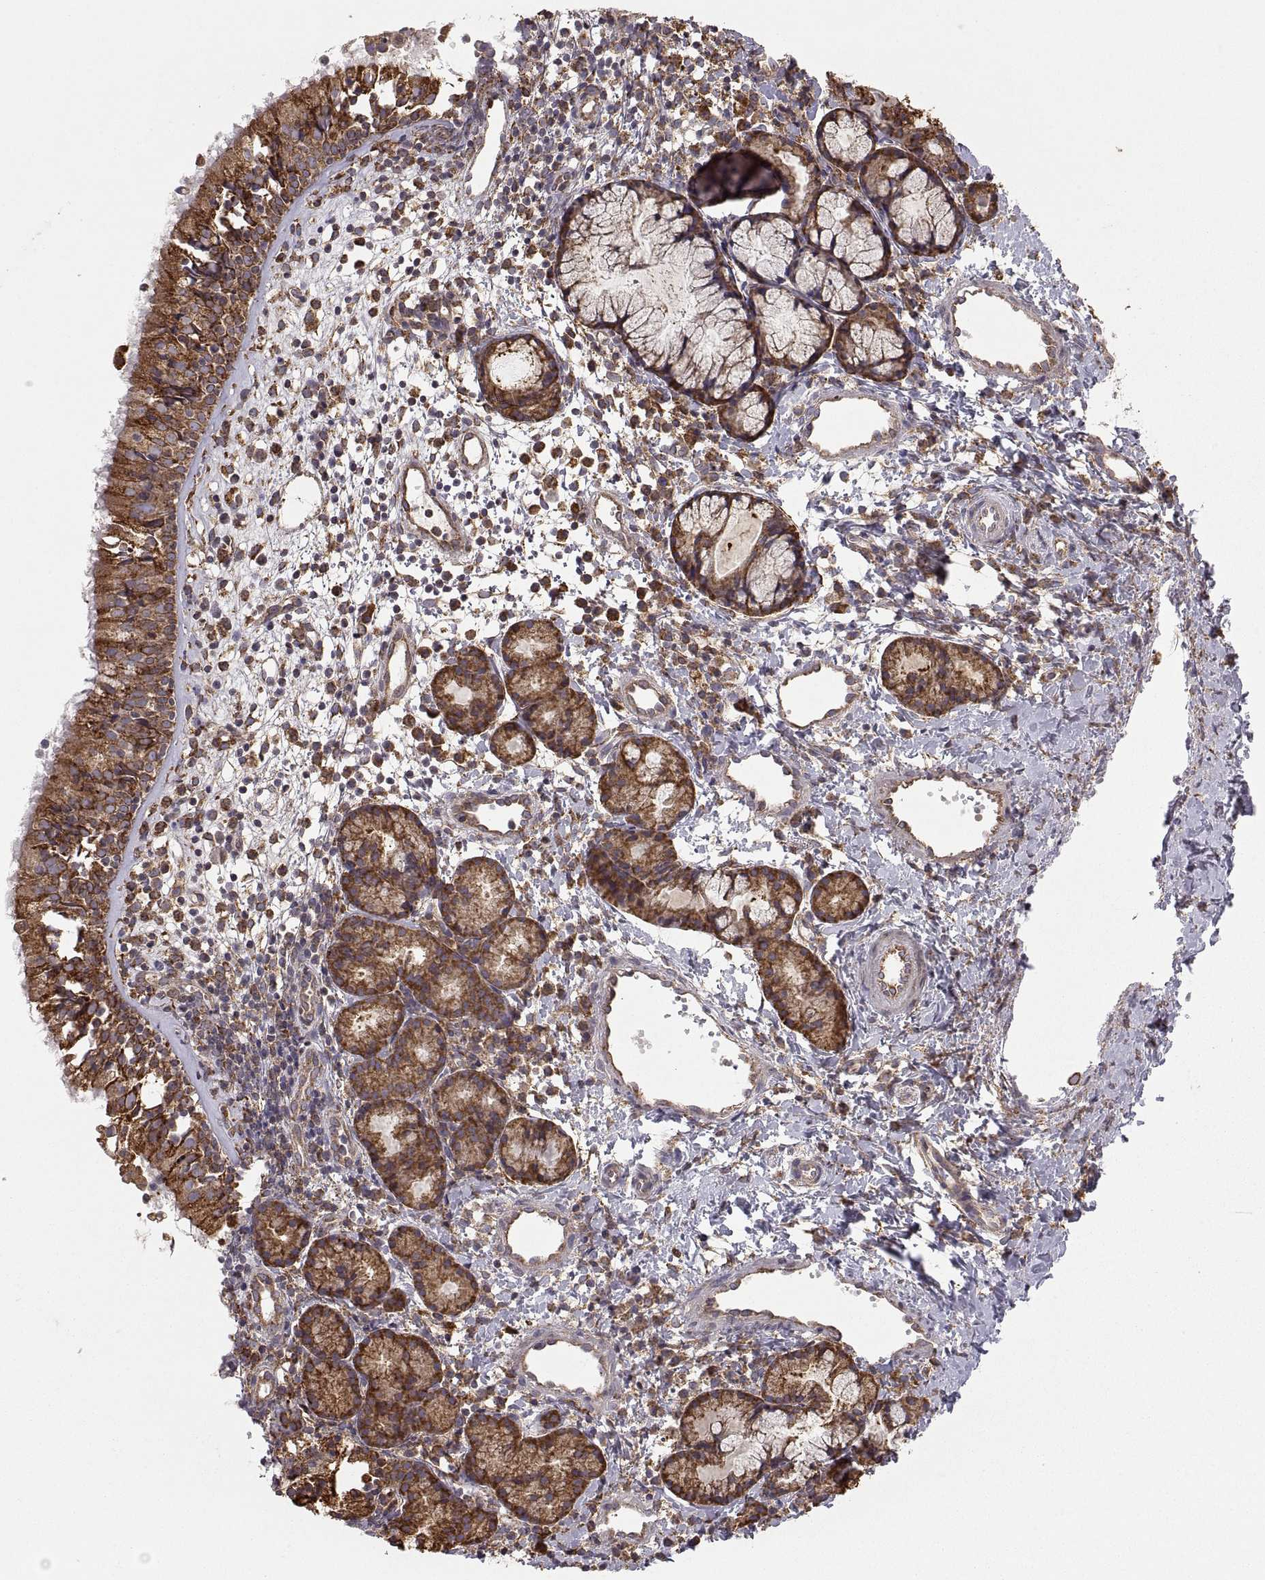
{"staining": {"intensity": "strong", "quantity": ">75%", "location": "cytoplasmic/membranous"}, "tissue": "nasopharynx", "cell_type": "Respiratory epithelial cells", "image_type": "normal", "snomed": [{"axis": "morphology", "description": "Normal tissue, NOS"}, {"axis": "topography", "description": "Nasopharynx"}], "caption": "Immunohistochemical staining of unremarkable nasopharynx displays >75% levels of strong cytoplasmic/membranous protein staining in approximately >75% of respiratory epithelial cells. (DAB (3,3'-diaminobenzidine) IHC, brown staining for protein, blue staining for nuclei).", "gene": "PDIA3", "patient": {"sex": "male", "age": 9}}